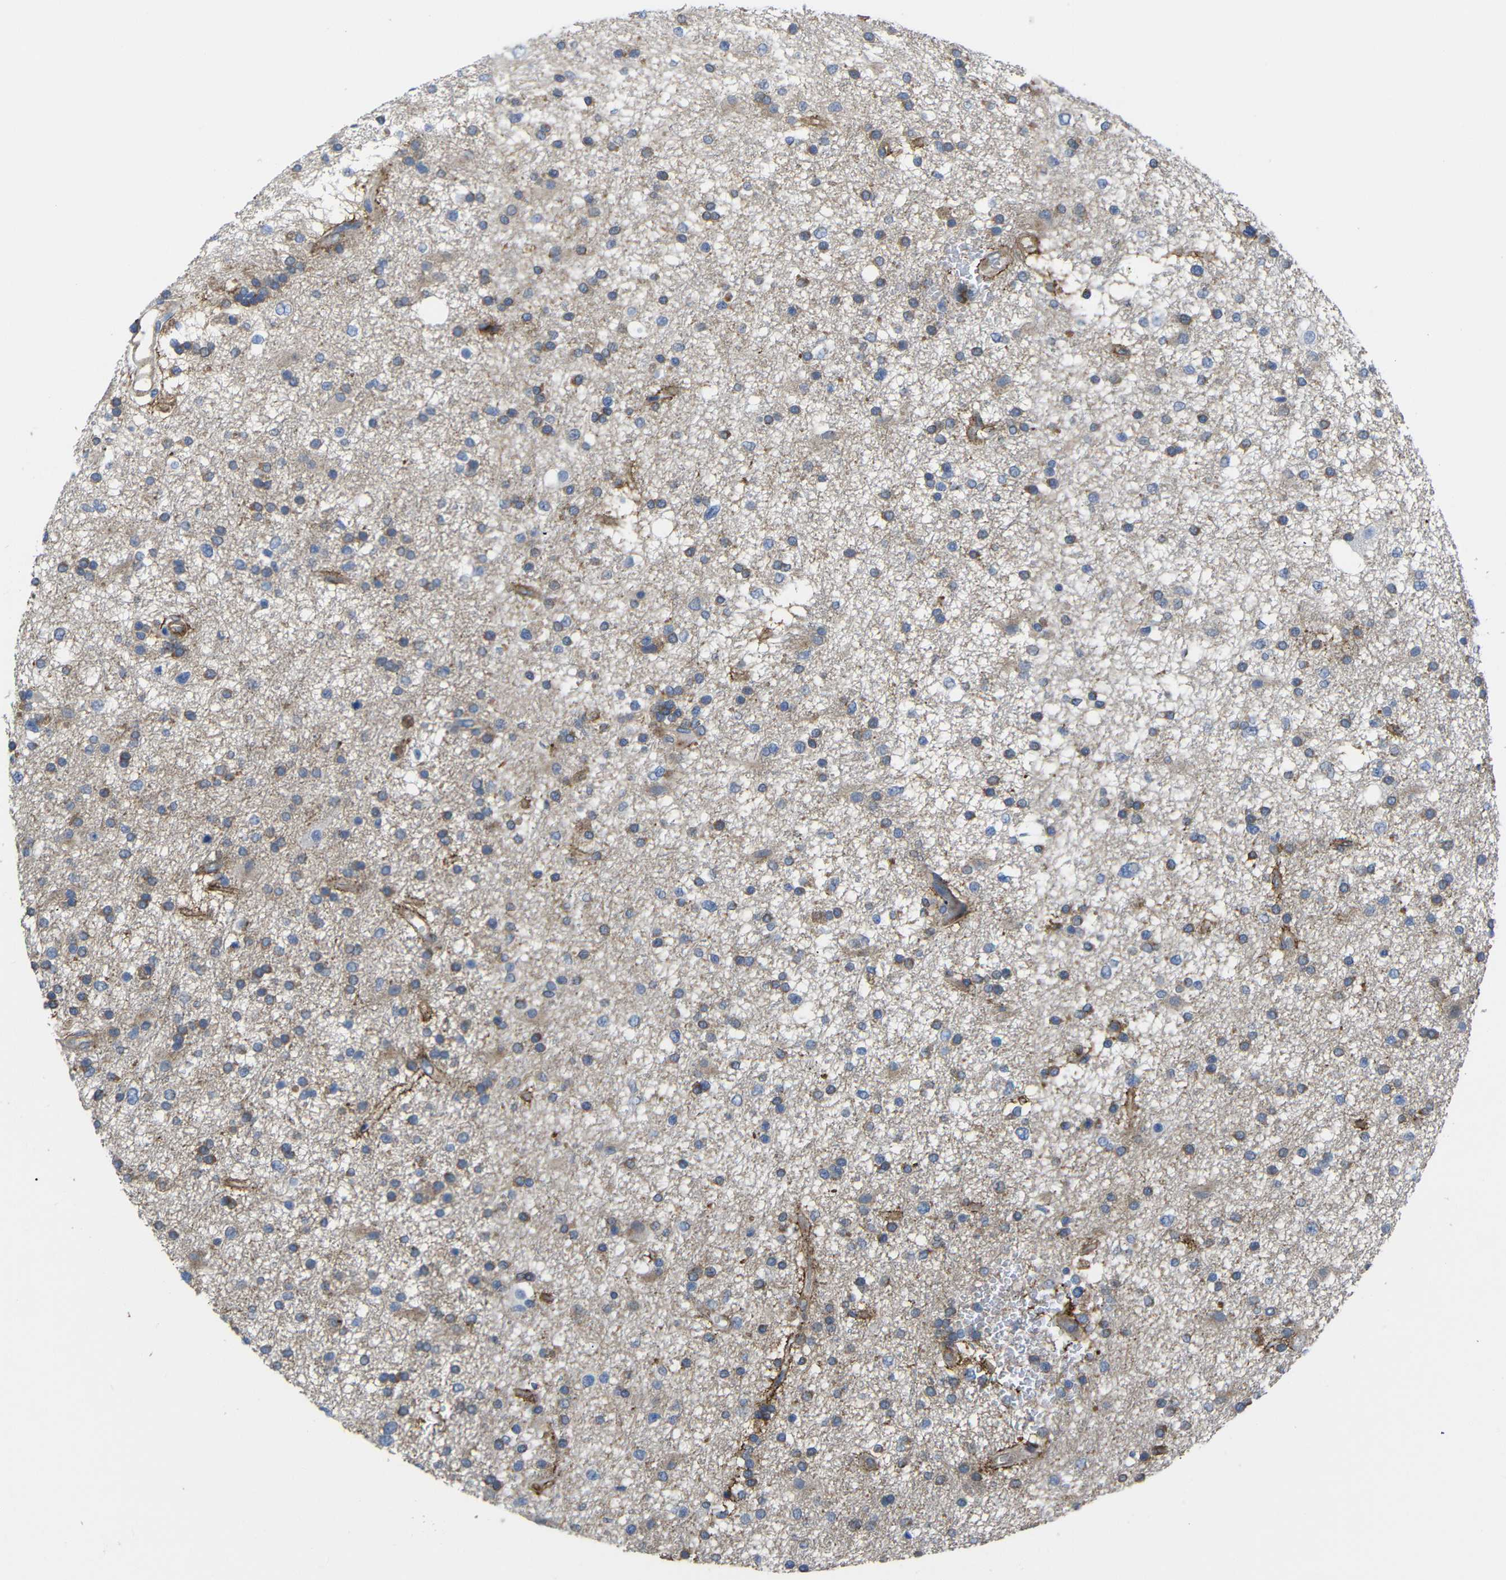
{"staining": {"intensity": "moderate", "quantity": "25%-75%", "location": "cytoplasmic/membranous"}, "tissue": "glioma", "cell_type": "Tumor cells", "image_type": "cancer", "snomed": [{"axis": "morphology", "description": "Glioma, malignant, High grade"}, {"axis": "topography", "description": "Brain"}], "caption": "A brown stain labels moderate cytoplasmic/membranous positivity of a protein in malignant glioma (high-grade) tumor cells.", "gene": "SYPL1", "patient": {"sex": "male", "age": 33}}